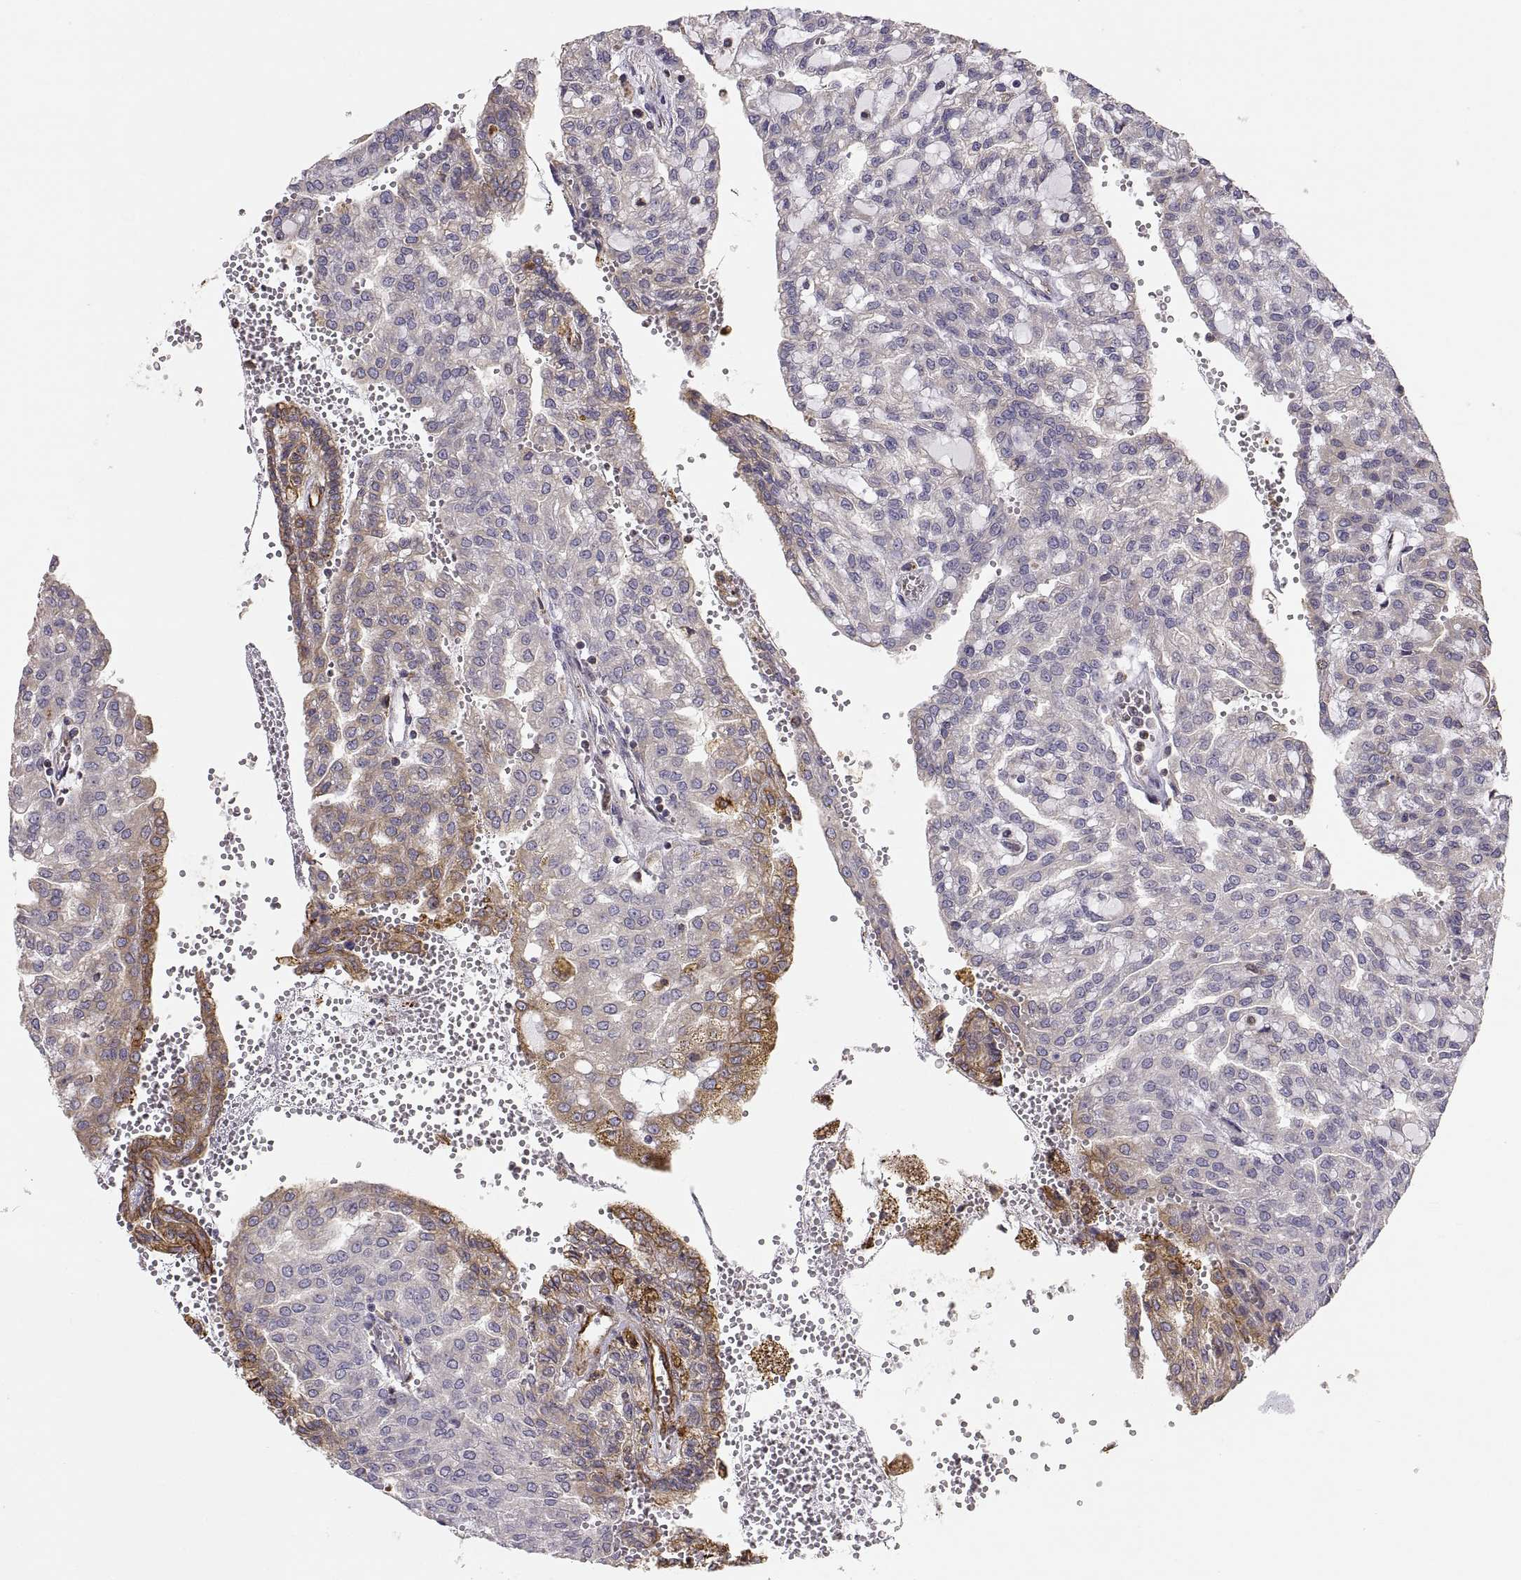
{"staining": {"intensity": "moderate", "quantity": "<25%", "location": "cytoplasmic/membranous"}, "tissue": "renal cancer", "cell_type": "Tumor cells", "image_type": "cancer", "snomed": [{"axis": "morphology", "description": "Adenocarcinoma, NOS"}, {"axis": "topography", "description": "Kidney"}], "caption": "A brown stain highlights moderate cytoplasmic/membranous staining of a protein in human renal adenocarcinoma tumor cells.", "gene": "ERO1A", "patient": {"sex": "male", "age": 63}}